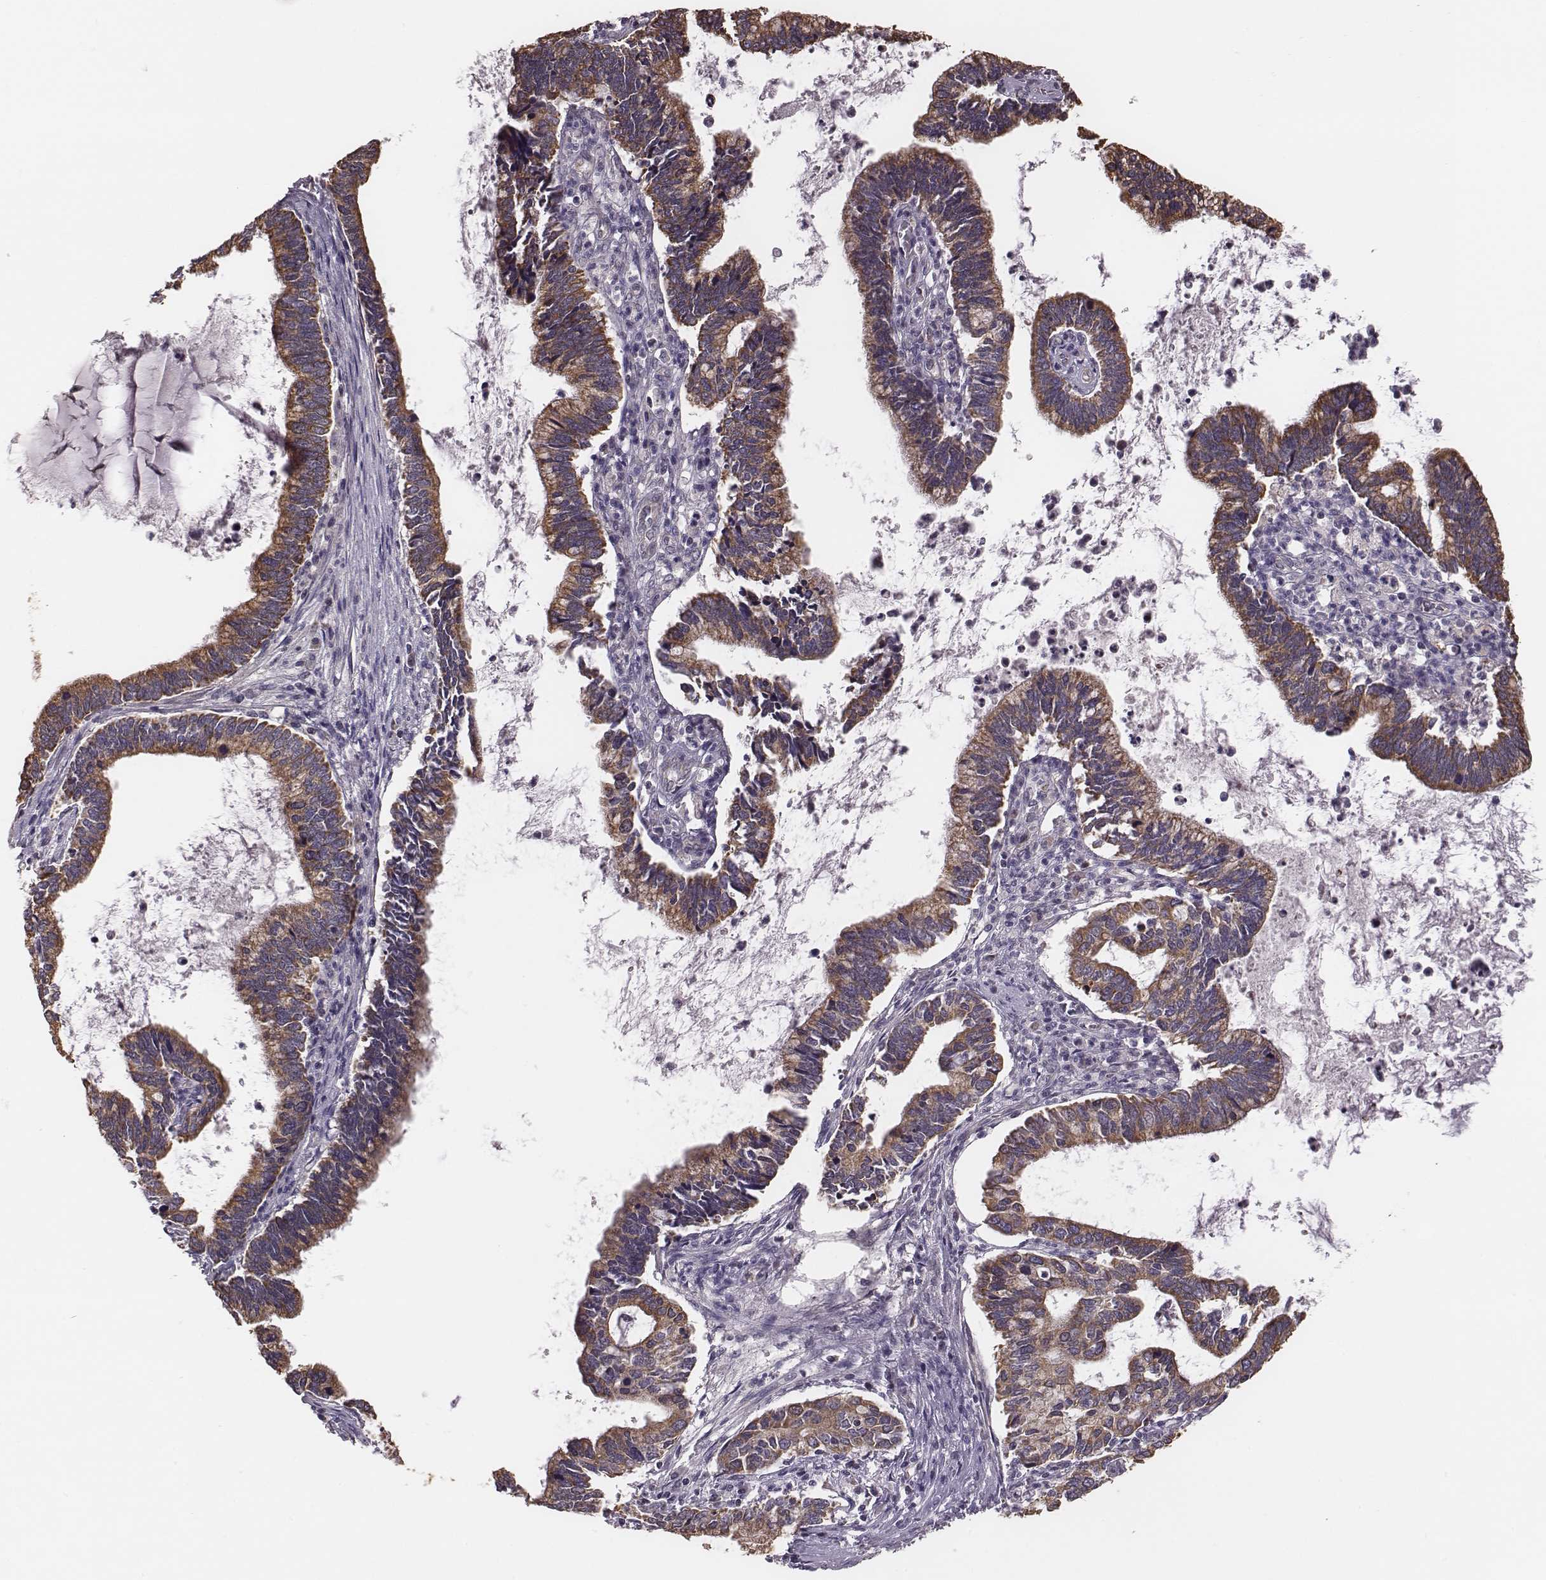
{"staining": {"intensity": "moderate", "quantity": ">75%", "location": "cytoplasmic/membranous"}, "tissue": "cervical cancer", "cell_type": "Tumor cells", "image_type": "cancer", "snomed": [{"axis": "morphology", "description": "Adenocarcinoma, NOS"}, {"axis": "topography", "description": "Cervix"}], "caption": "This is an image of immunohistochemistry (IHC) staining of cervical adenocarcinoma, which shows moderate staining in the cytoplasmic/membranous of tumor cells.", "gene": "HAVCR1", "patient": {"sex": "female", "age": 42}}